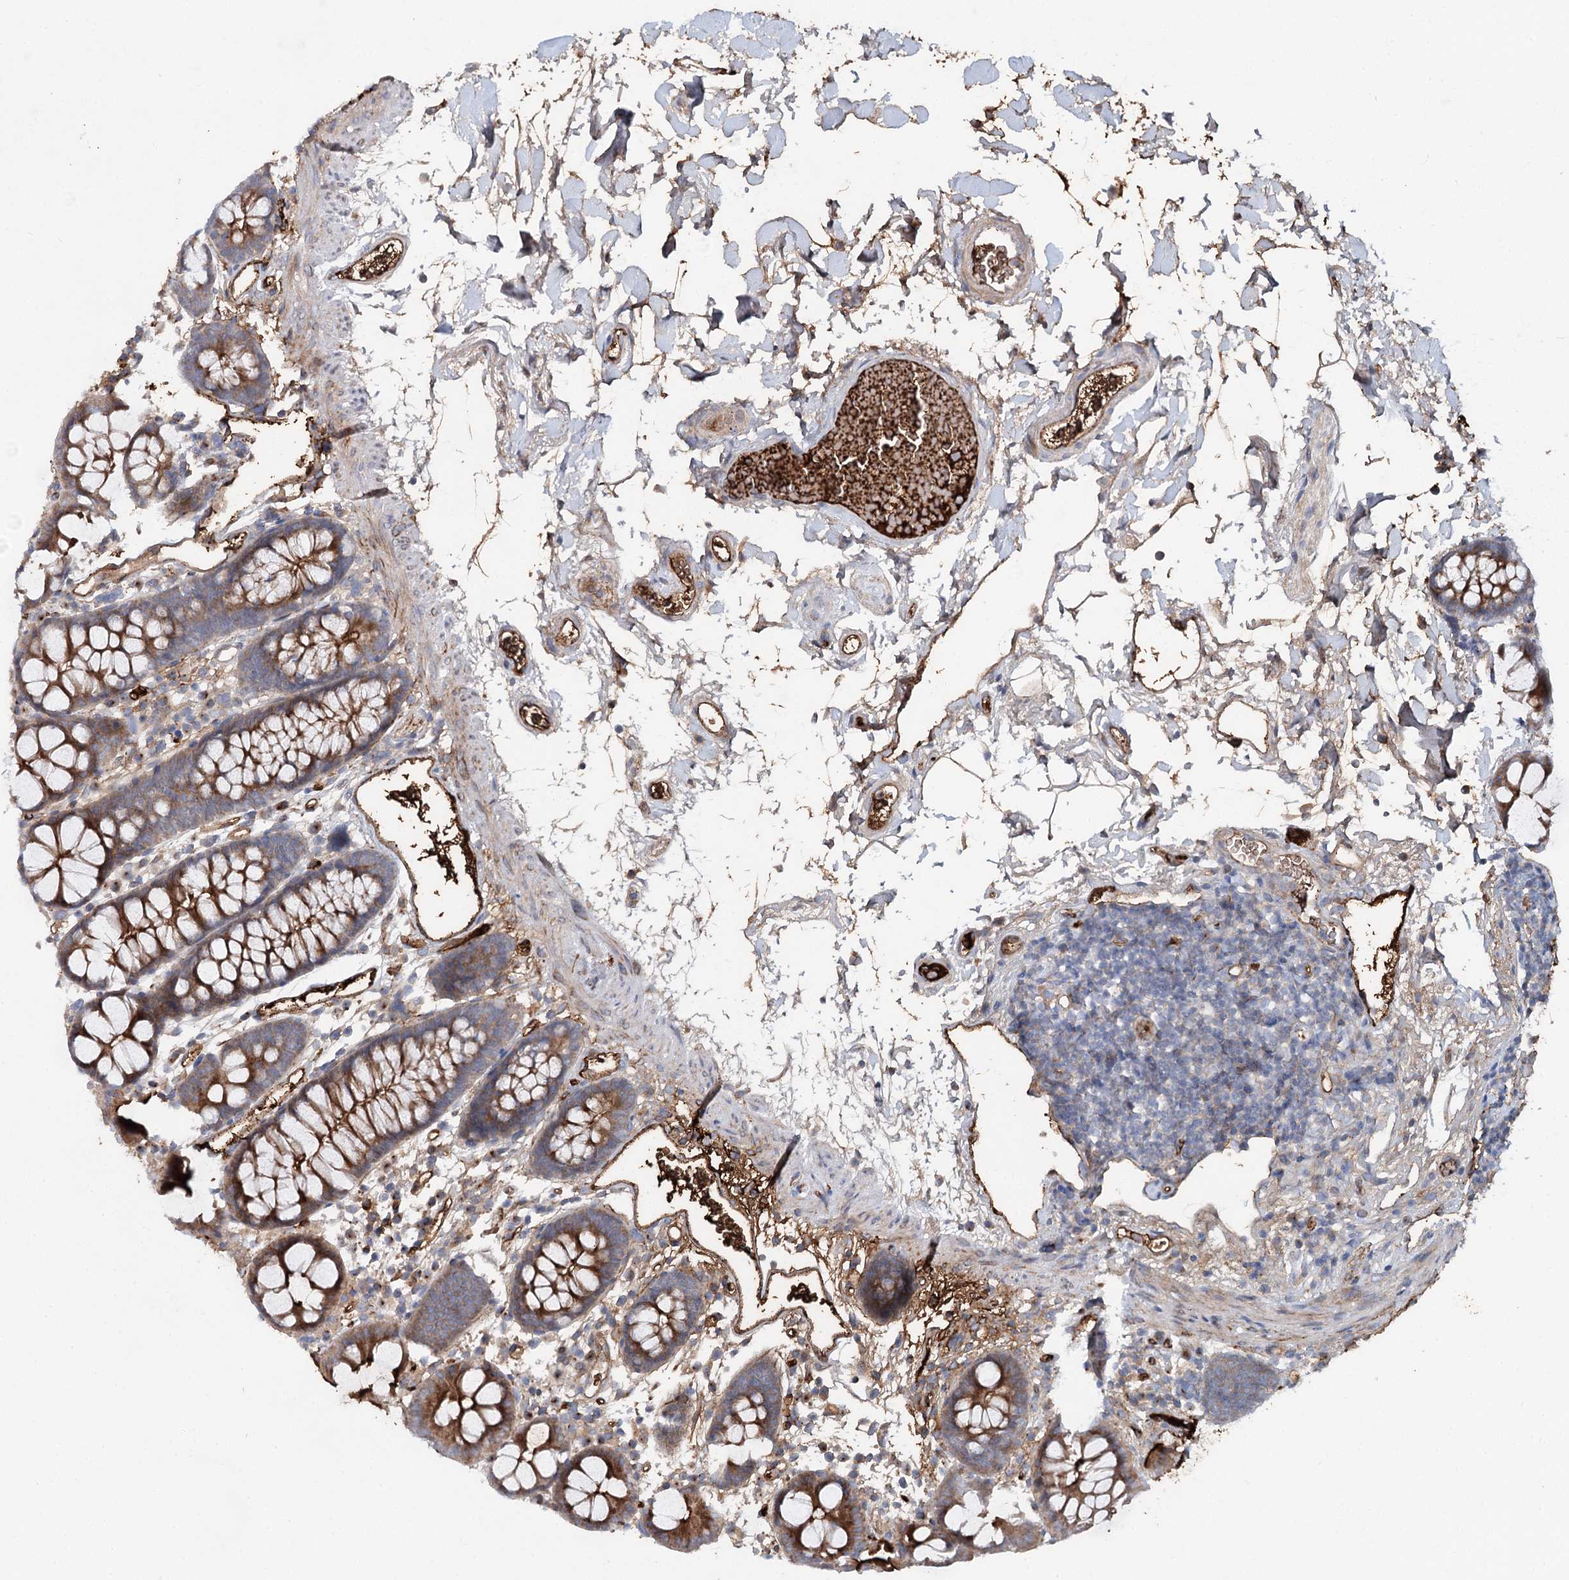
{"staining": {"intensity": "weak", "quantity": "<25%", "location": "cytoplasmic/membranous"}, "tissue": "colon", "cell_type": "Endothelial cells", "image_type": "normal", "snomed": [{"axis": "morphology", "description": "Normal tissue, NOS"}, {"axis": "topography", "description": "Colon"}], "caption": "IHC image of benign colon stained for a protein (brown), which reveals no positivity in endothelial cells. (Brightfield microscopy of DAB IHC at high magnification).", "gene": "ALKBH8", "patient": {"sex": "male", "age": 75}}